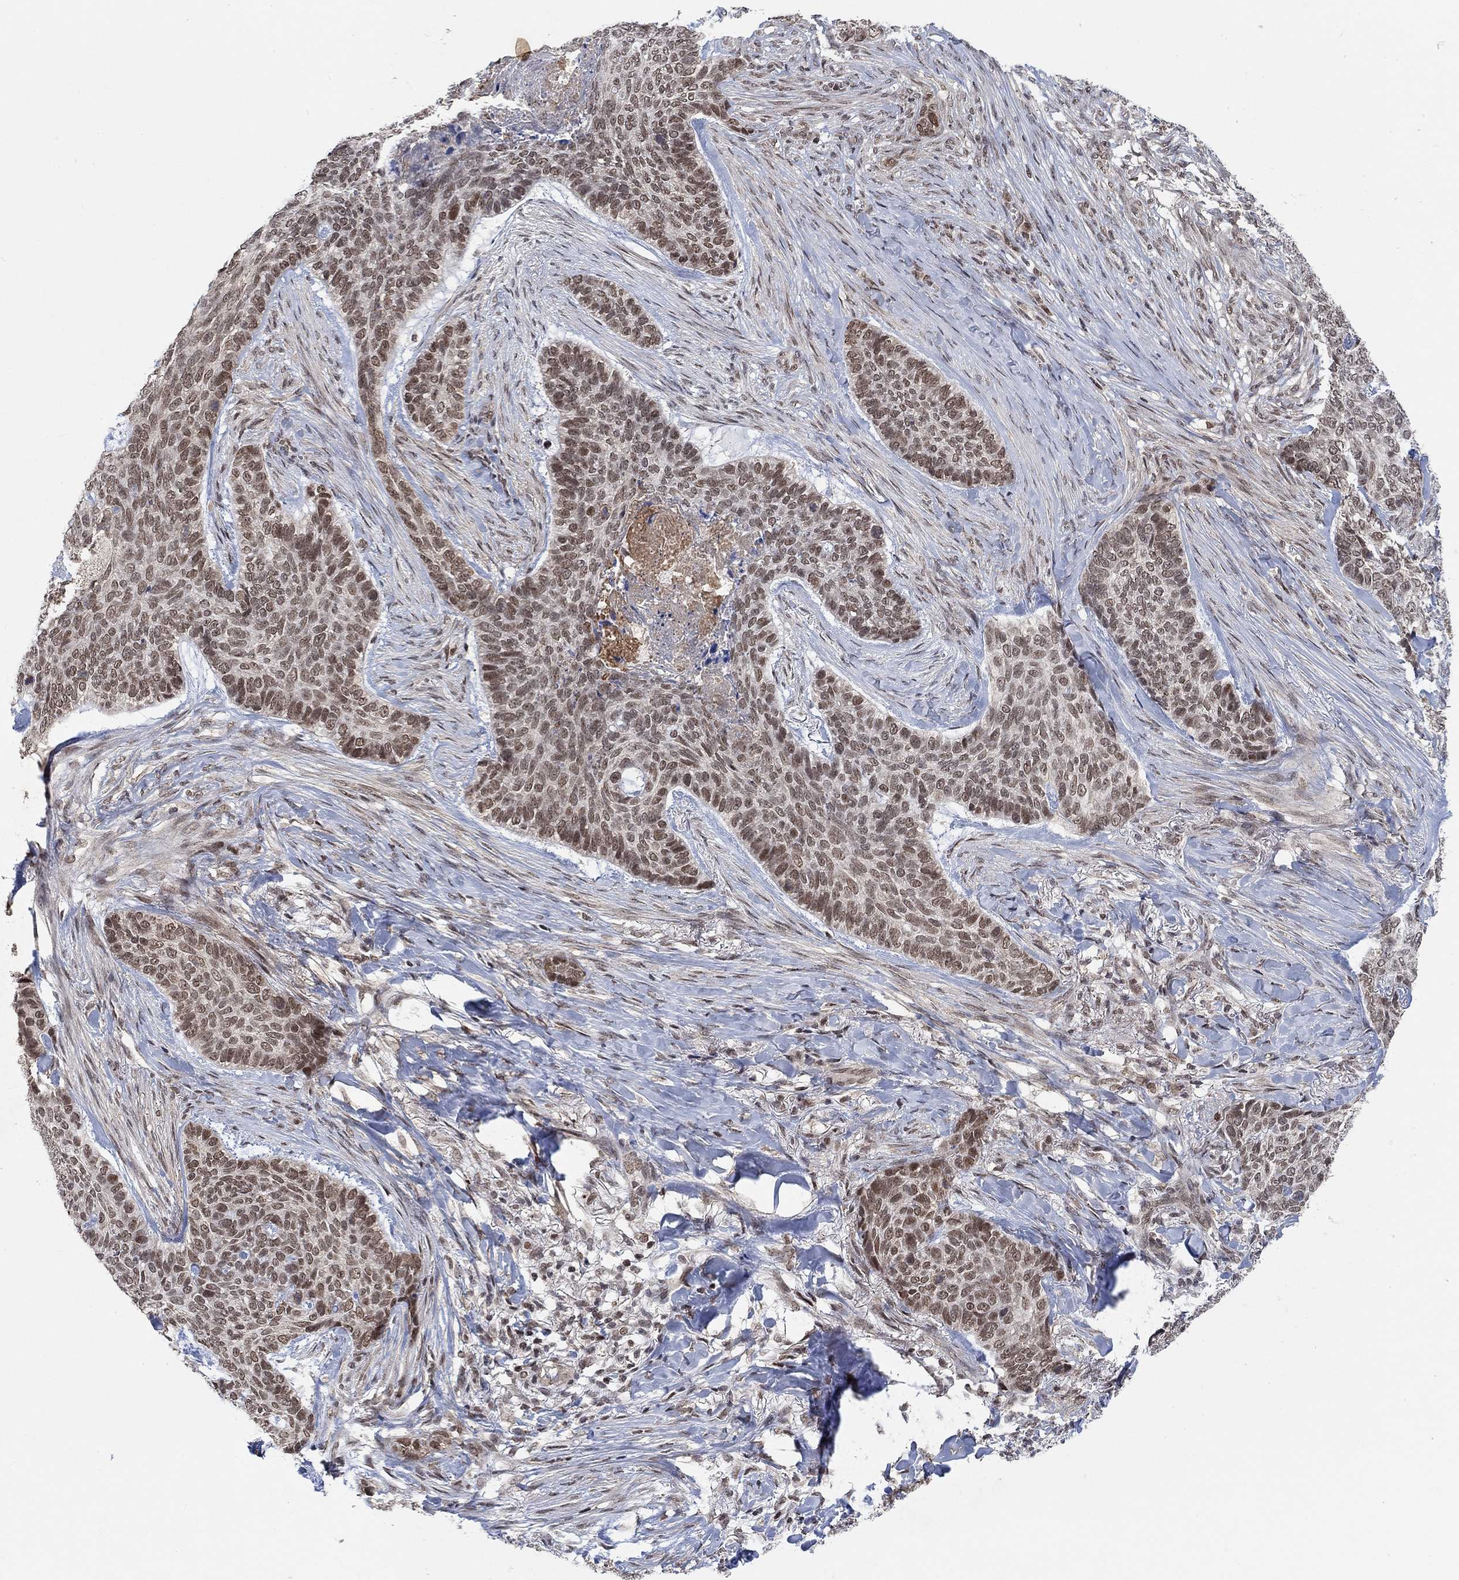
{"staining": {"intensity": "moderate", "quantity": "25%-75%", "location": "nuclear"}, "tissue": "skin cancer", "cell_type": "Tumor cells", "image_type": "cancer", "snomed": [{"axis": "morphology", "description": "Basal cell carcinoma"}, {"axis": "topography", "description": "Skin"}], "caption": "This histopathology image reveals immunohistochemistry staining of skin cancer, with medium moderate nuclear expression in approximately 25%-75% of tumor cells.", "gene": "THAP8", "patient": {"sex": "female", "age": 69}}